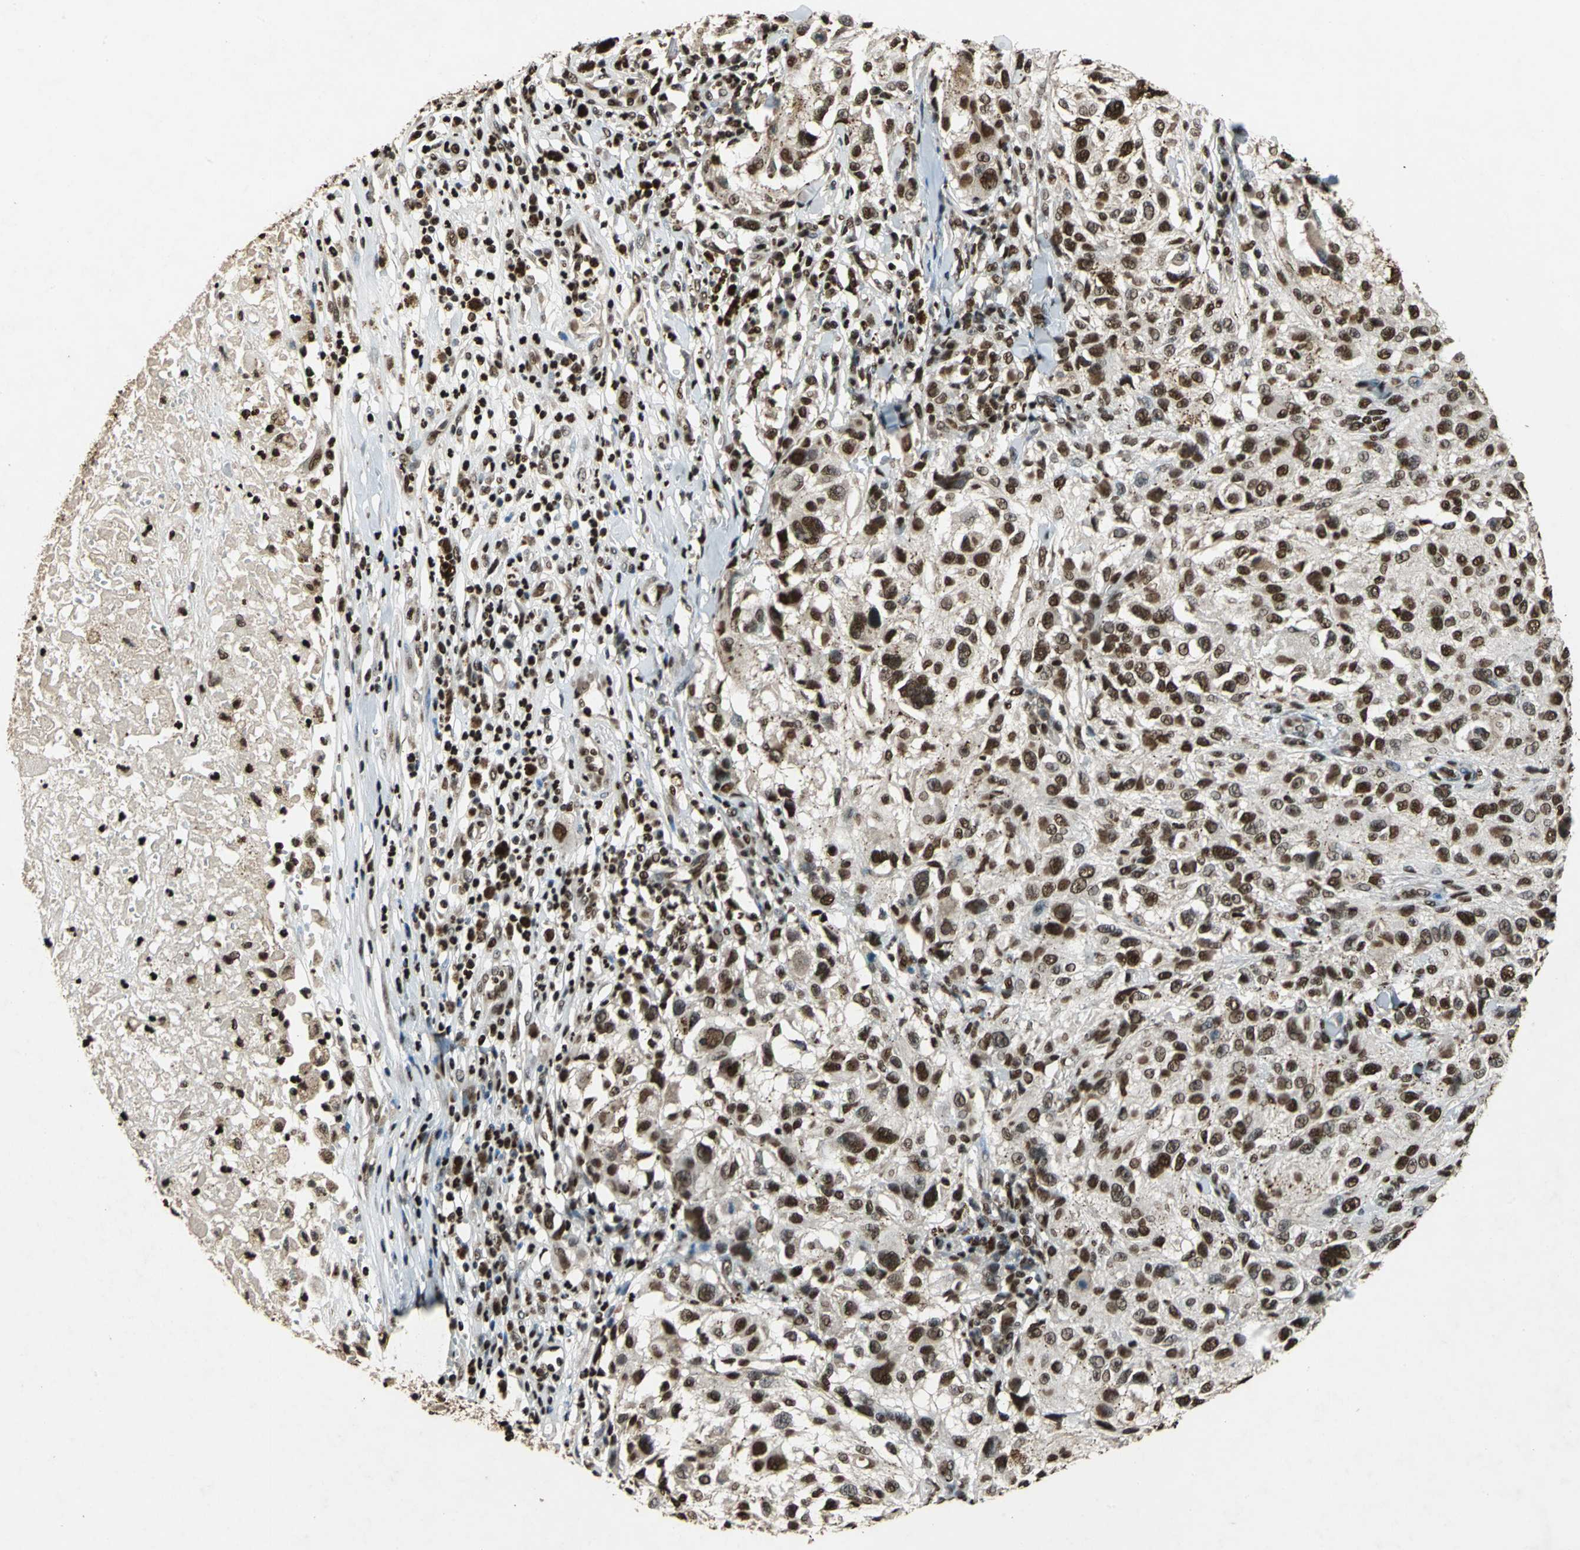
{"staining": {"intensity": "strong", "quantity": ">75%", "location": "nuclear"}, "tissue": "melanoma", "cell_type": "Tumor cells", "image_type": "cancer", "snomed": [{"axis": "morphology", "description": "Necrosis, NOS"}, {"axis": "morphology", "description": "Malignant melanoma, NOS"}, {"axis": "topography", "description": "Skin"}], "caption": "Immunohistochemistry (DAB (3,3'-diaminobenzidine)) staining of melanoma reveals strong nuclear protein positivity in approximately >75% of tumor cells.", "gene": "ANP32A", "patient": {"sex": "female", "age": 87}}